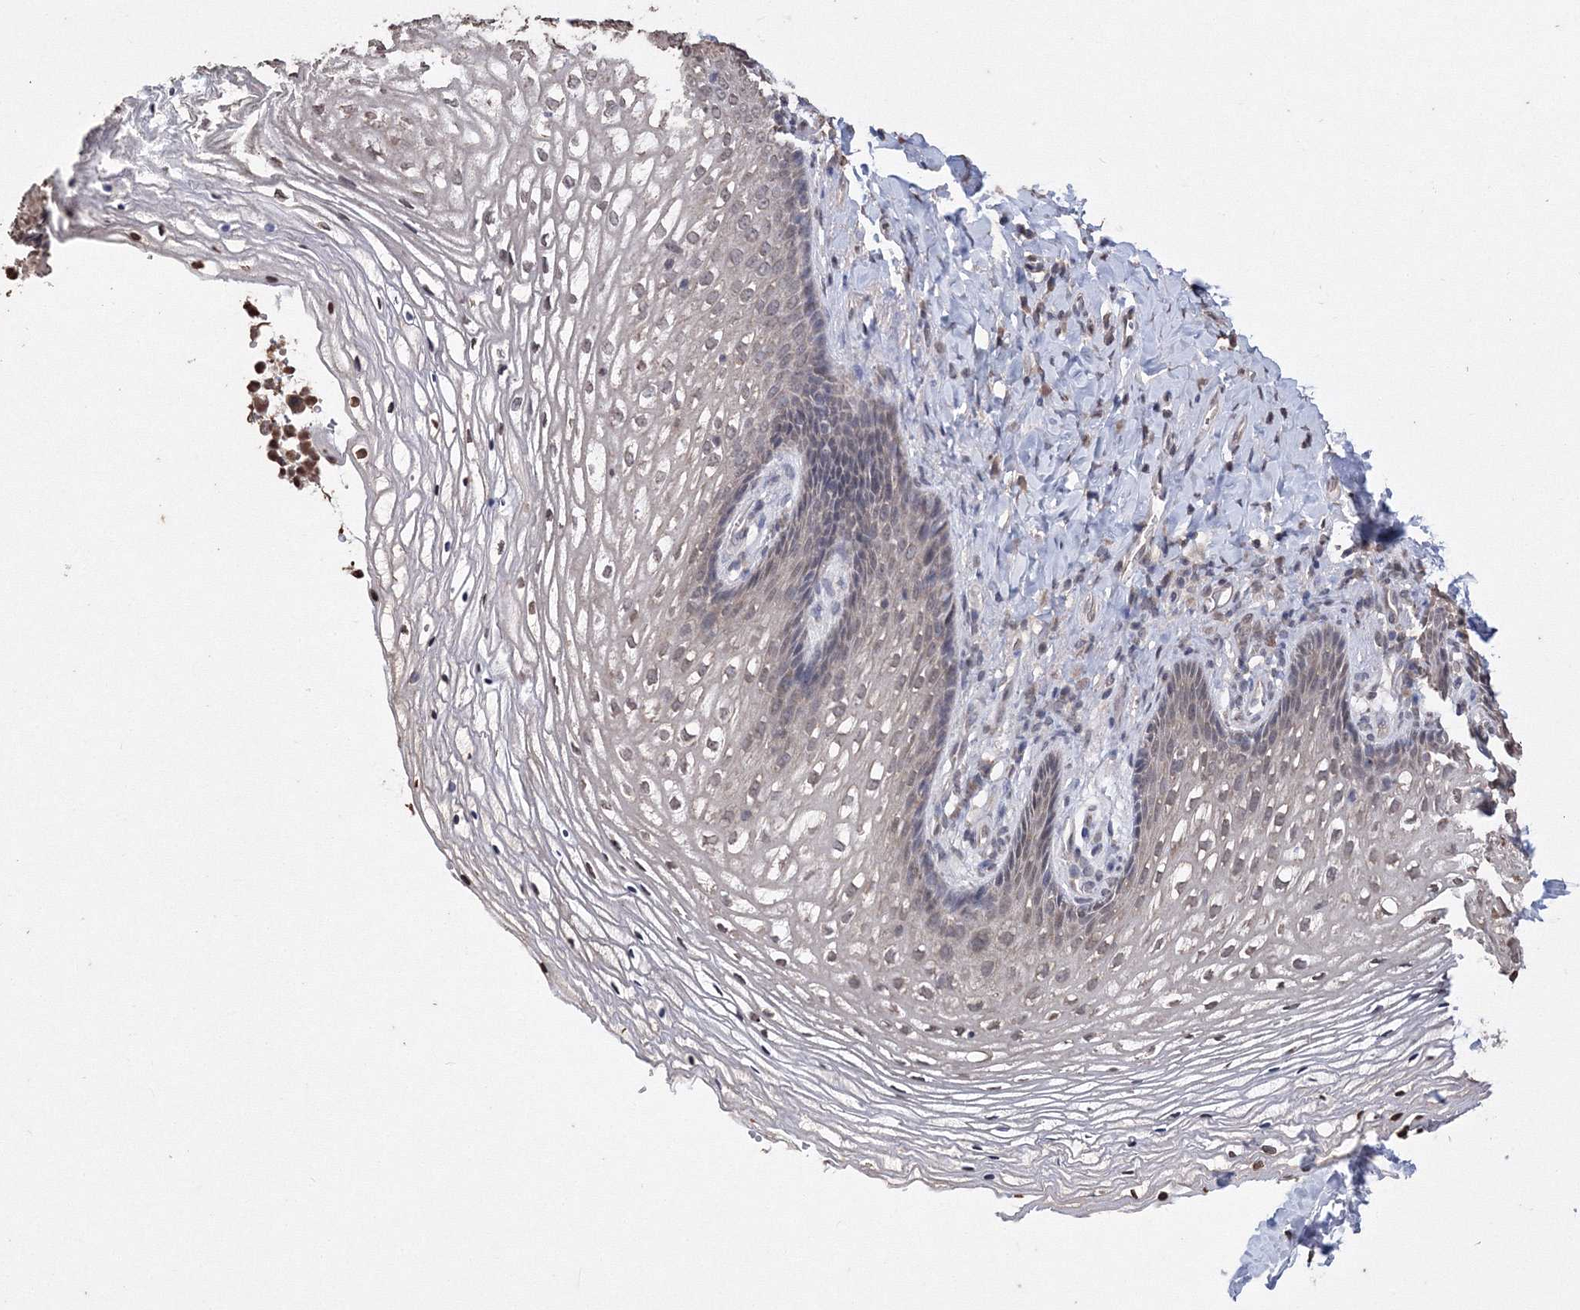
{"staining": {"intensity": "weak", "quantity": ">75%", "location": "nuclear"}, "tissue": "vagina", "cell_type": "Squamous epithelial cells", "image_type": "normal", "snomed": [{"axis": "morphology", "description": "Normal tissue, NOS"}, {"axis": "topography", "description": "Vagina"}], "caption": "Weak nuclear expression for a protein is present in approximately >75% of squamous epithelial cells of normal vagina using immunohistochemistry (IHC).", "gene": "GPN1", "patient": {"sex": "female", "age": 60}}